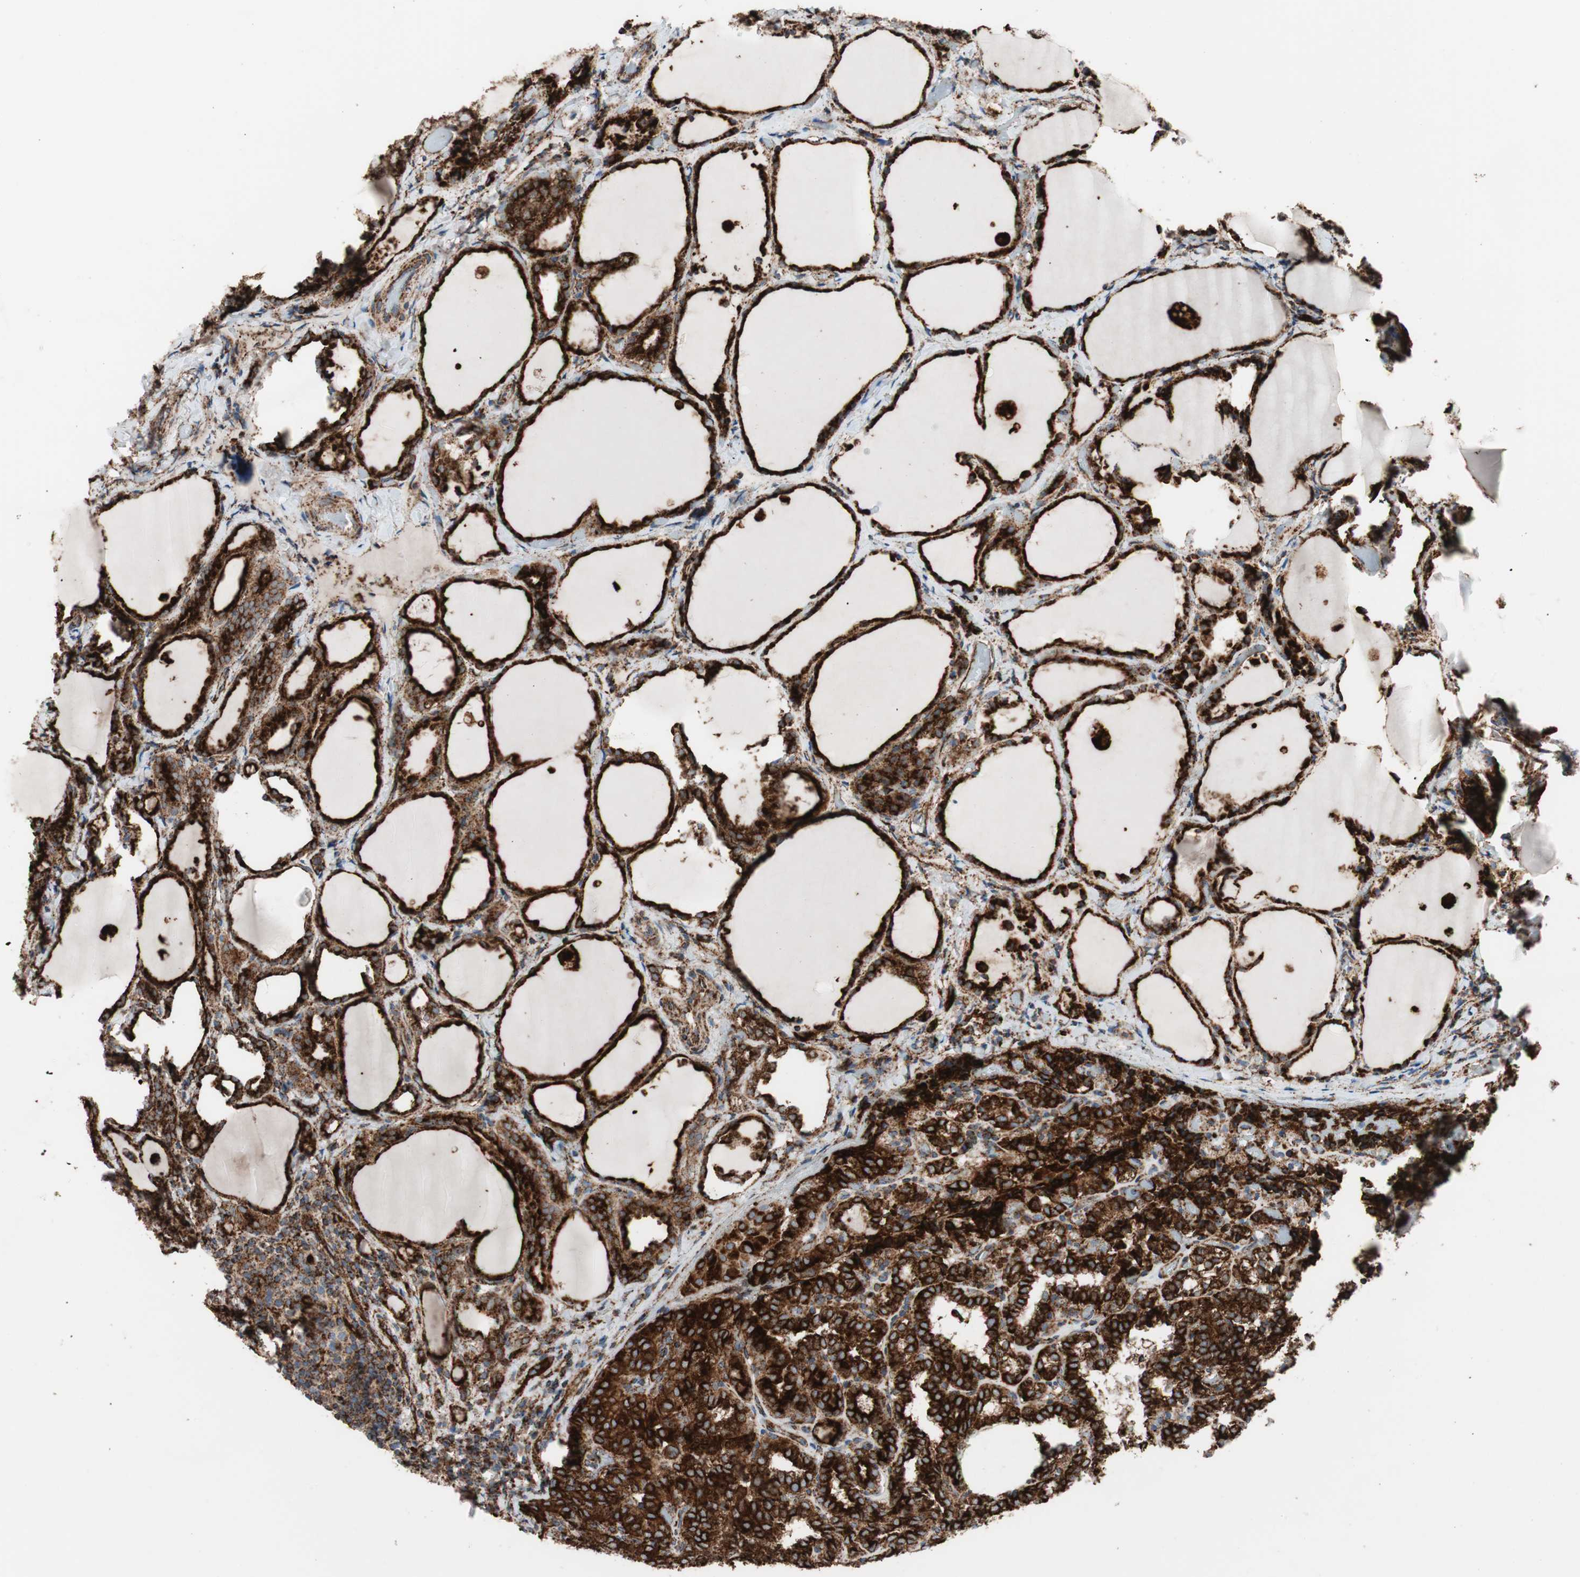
{"staining": {"intensity": "strong", "quantity": ">75%", "location": "cytoplasmic/membranous"}, "tissue": "thyroid cancer", "cell_type": "Tumor cells", "image_type": "cancer", "snomed": [{"axis": "morphology", "description": "Normal tissue, NOS"}, {"axis": "morphology", "description": "Papillary adenocarcinoma, NOS"}, {"axis": "topography", "description": "Thyroid gland"}], "caption": "A brown stain highlights strong cytoplasmic/membranous positivity of a protein in human thyroid papillary adenocarcinoma tumor cells.", "gene": "LAMP1", "patient": {"sex": "female", "age": 30}}